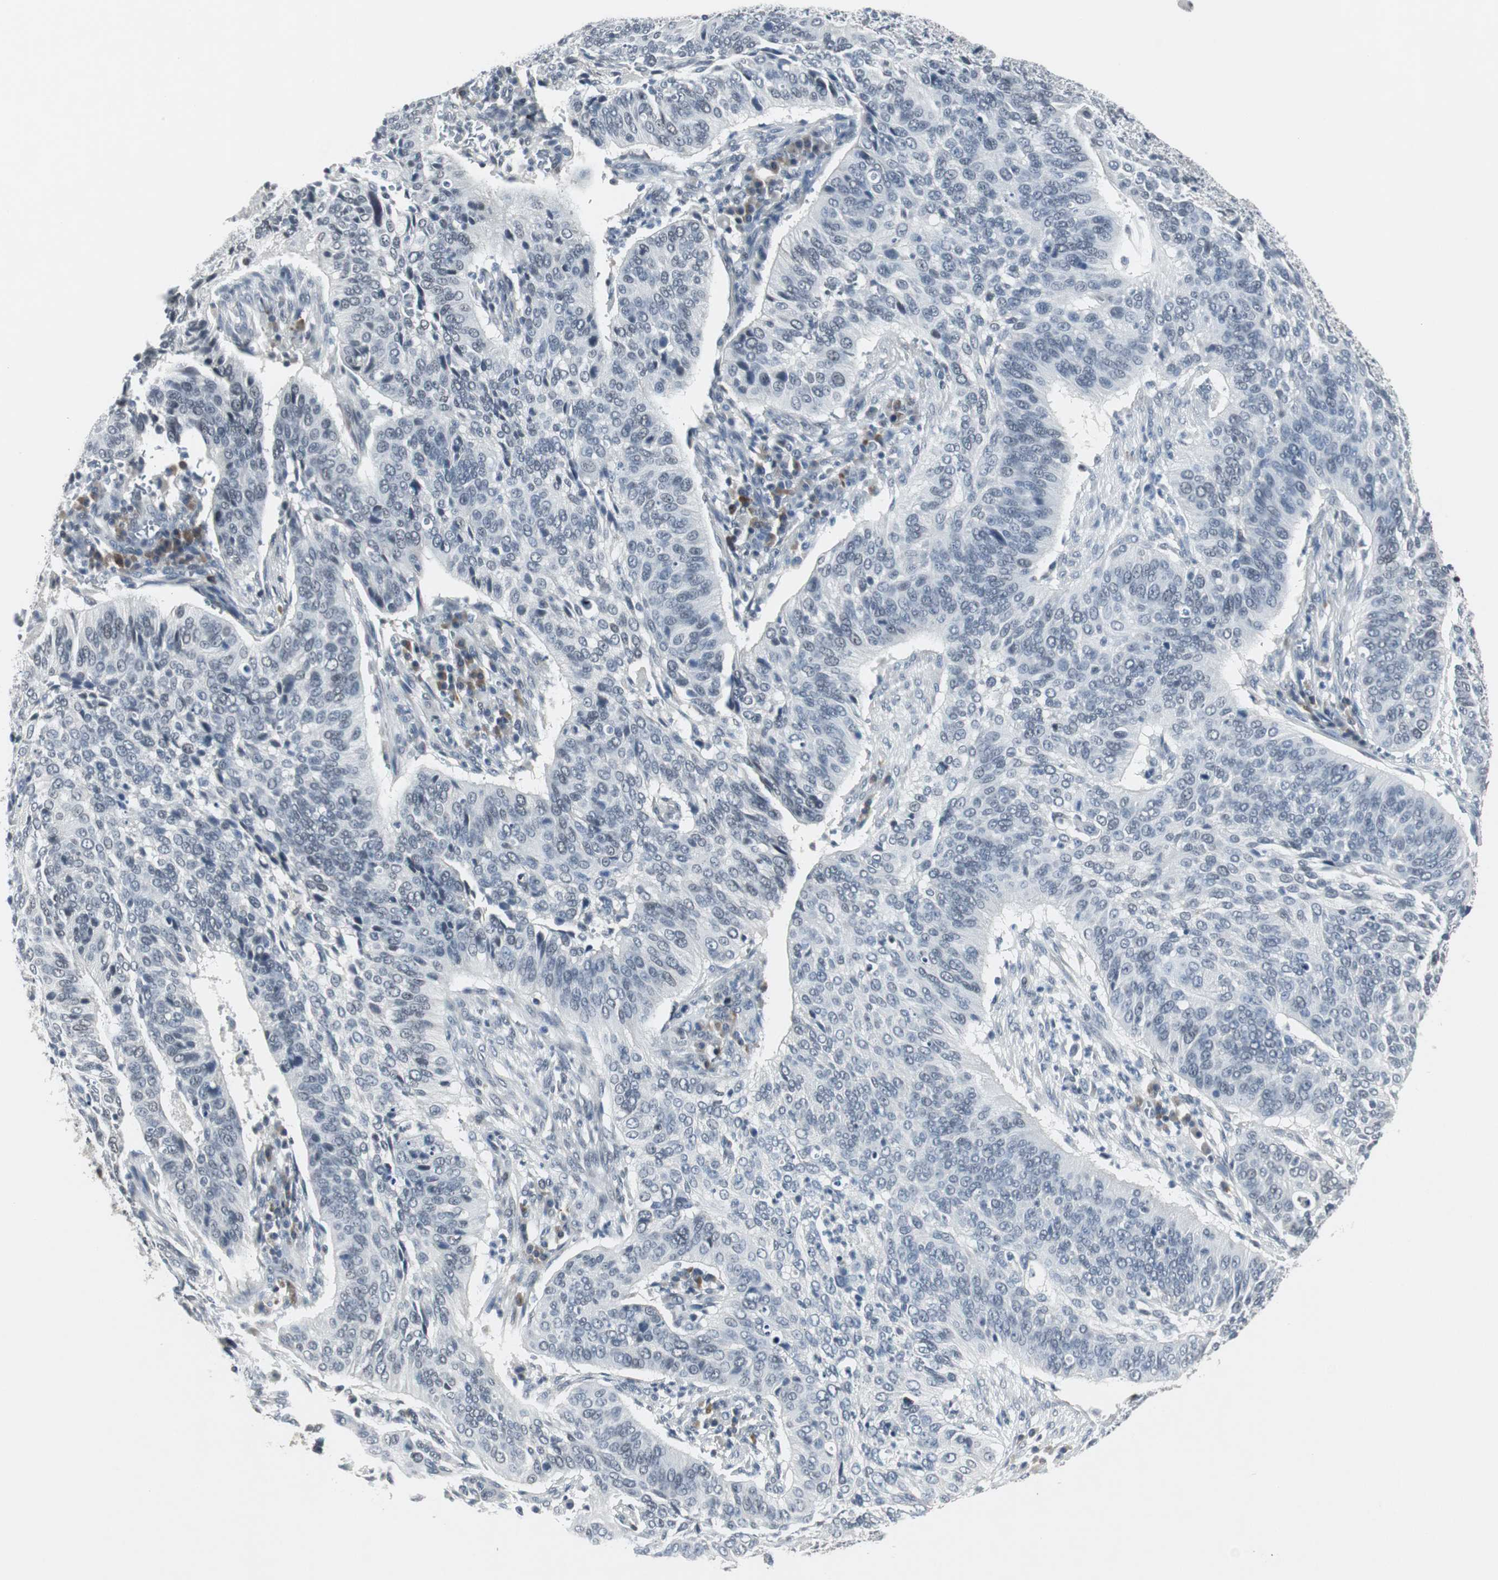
{"staining": {"intensity": "negative", "quantity": "none", "location": "none"}, "tissue": "cervical cancer", "cell_type": "Tumor cells", "image_type": "cancer", "snomed": [{"axis": "morphology", "description": "Squamous cell carcinoma, NOS"}, {"axis": "topography", "description": "Cervix"}], "caption": "The photomicrograph shows no staining of tumor cells in squamous cell carcinoma (cervical).", "gene": "ELK1", "patient": {"sex": "female", "age": 39}}